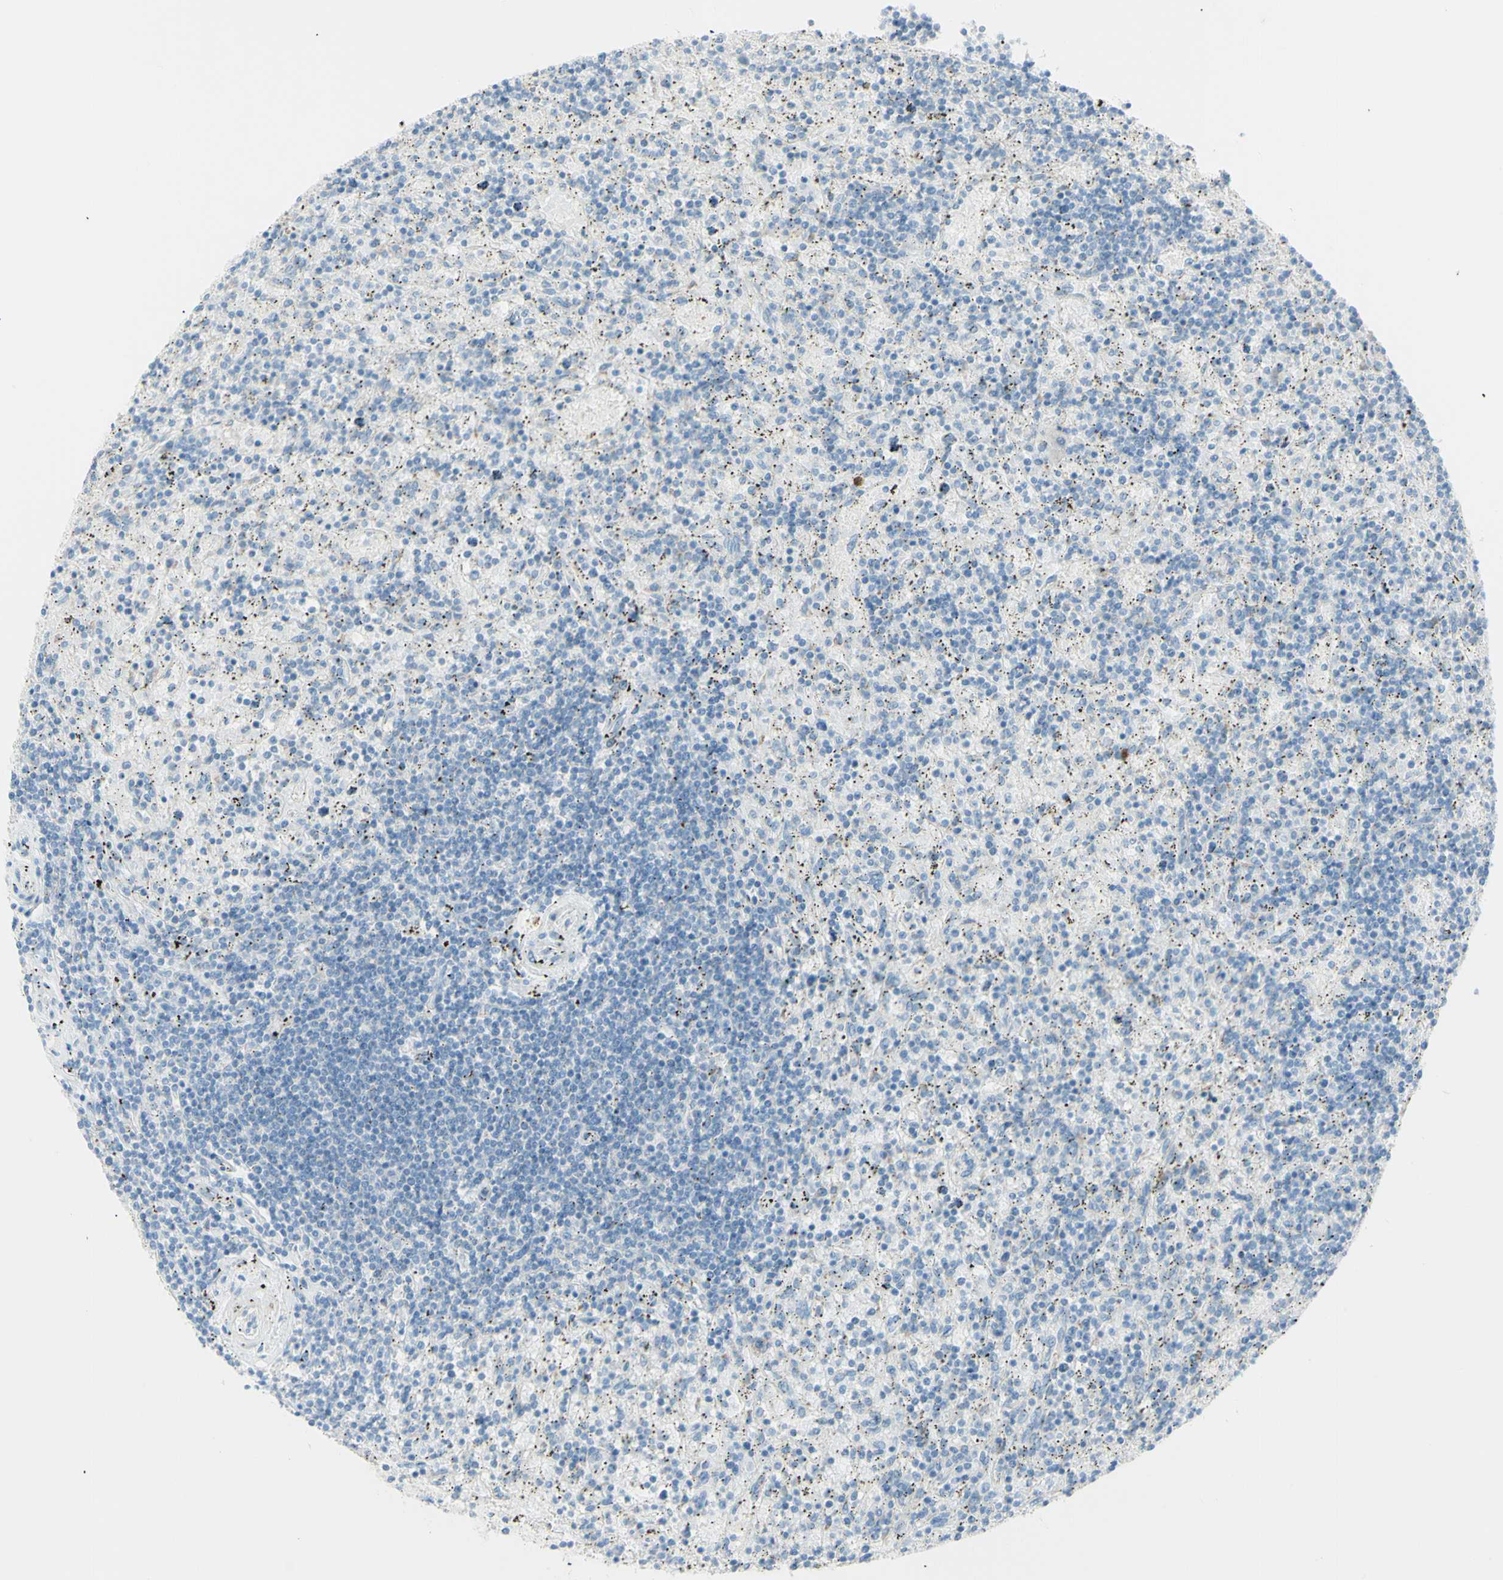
{"staining": {"intensity": "negative", "quantity": "none", "location": "none"}, "tissue": "lymphoma", "cell_type": "Tumor cells", "image_type": "cancer", "snomed": [{"axis": "morphology", "description": "Malignant lymphoma, non-Hodgkin's type, Low grade"}, {"axis": "topography", "description": "Spleen"}], "caption": "Immunohistochemistry image of human low-grade malignant lymphoma, non-Hodgkin's type stained for a protein (brown), which demonstrates no expression in tumor cells. (DAB (3,3'-diaminobenzidine) IHC, high magnification).", "gene": "LETM1", "patient": {"sex": "male", "age": 76}}